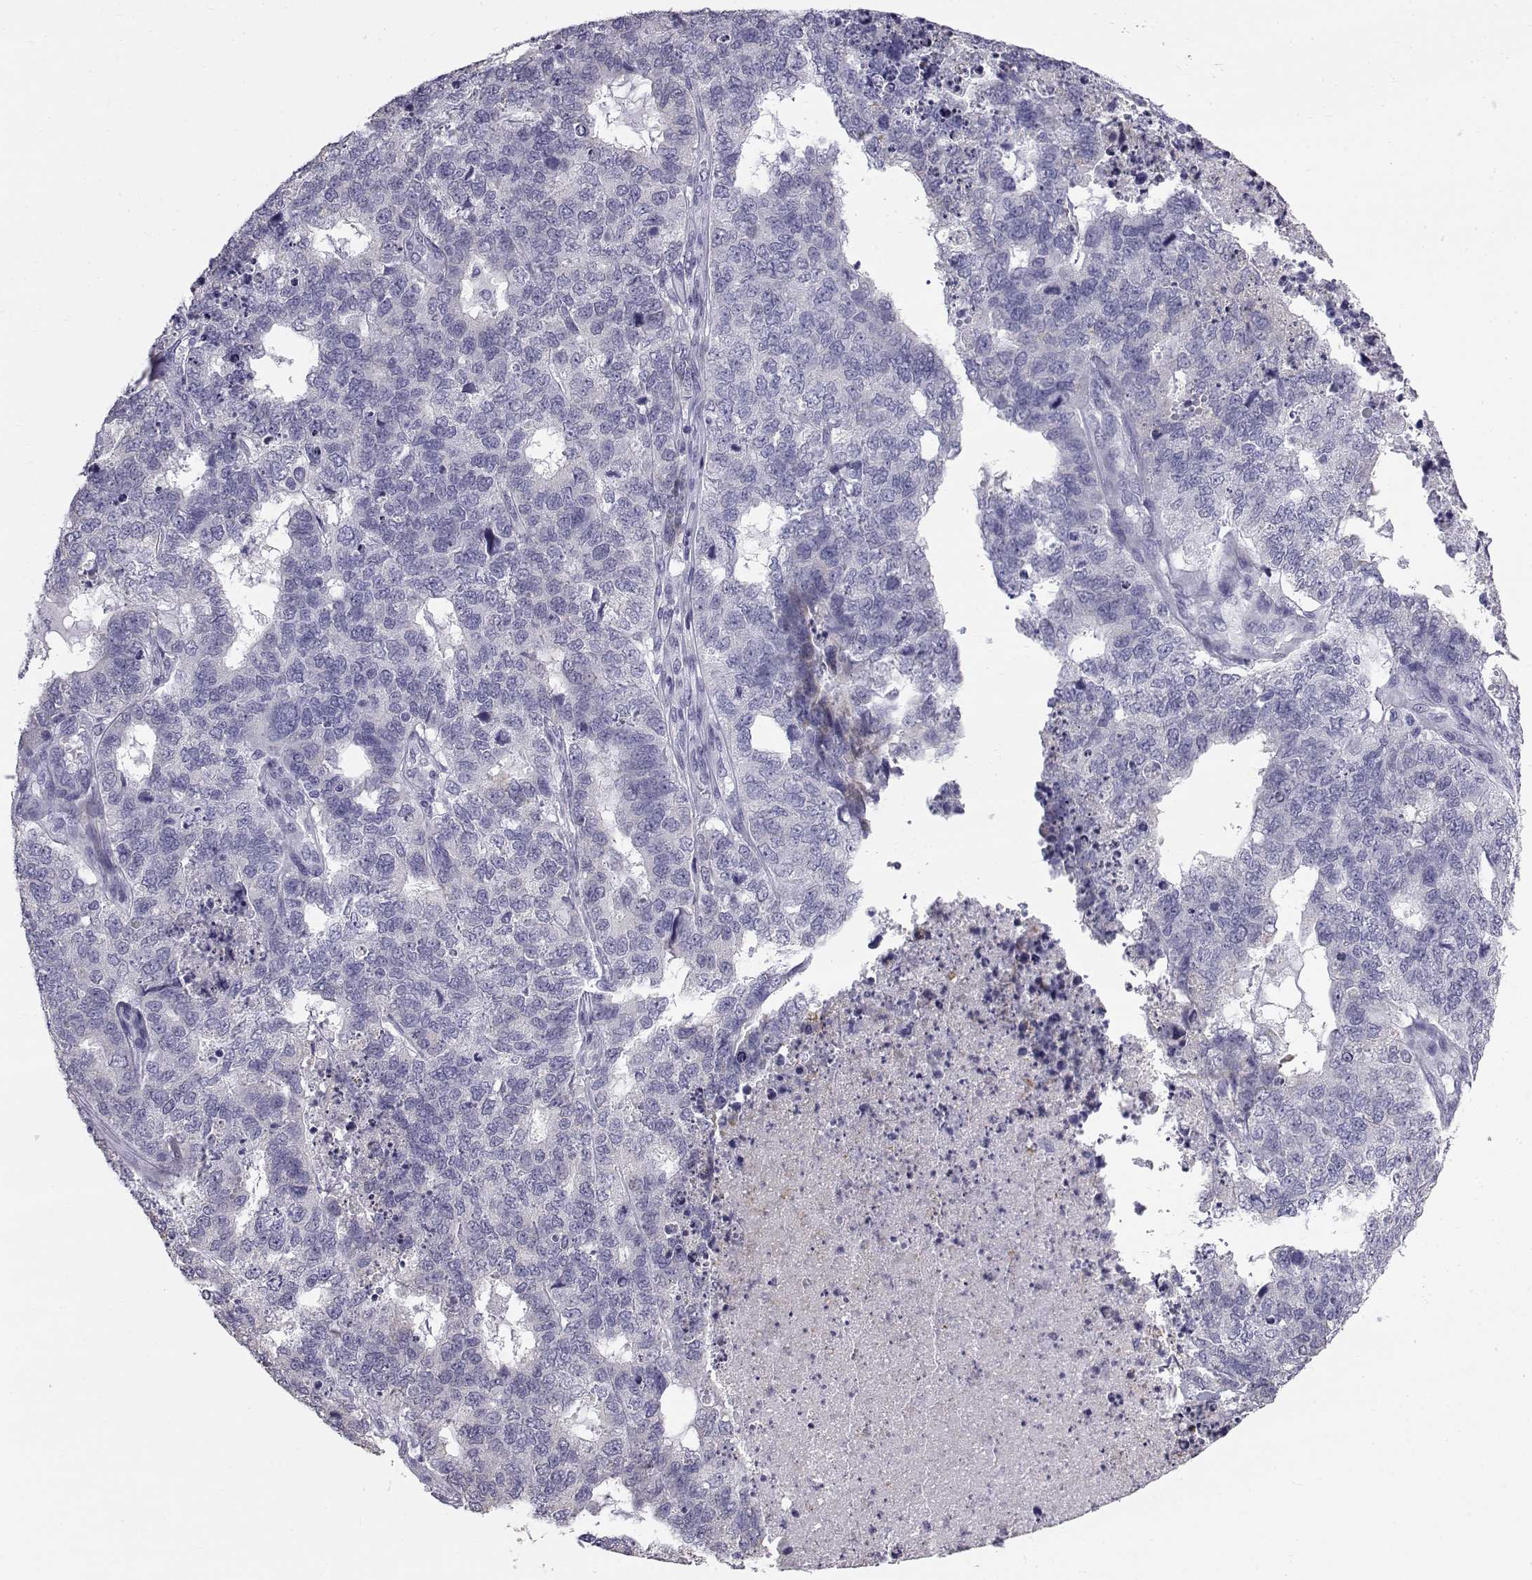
{"staining": {"intensity": "negative", "quantity": "none", "location": "none"}, "tissue": "cervical cancer", "cell_type": "Tumor cells", "image_type": "cancer", "snomed": [{"axis": "morphology", "description": "Squamous cell carcinoma, NOS"}, {"axis": "topography", "description": "Cervix"}], "caption": "DAB immunohistochemical staining of human cervical cancer (squamous cell carcinoma) exhibits no significant staining in tumor cells.", "gene": "RNASE12", "patient": {"sex": "female", "age": 63}}